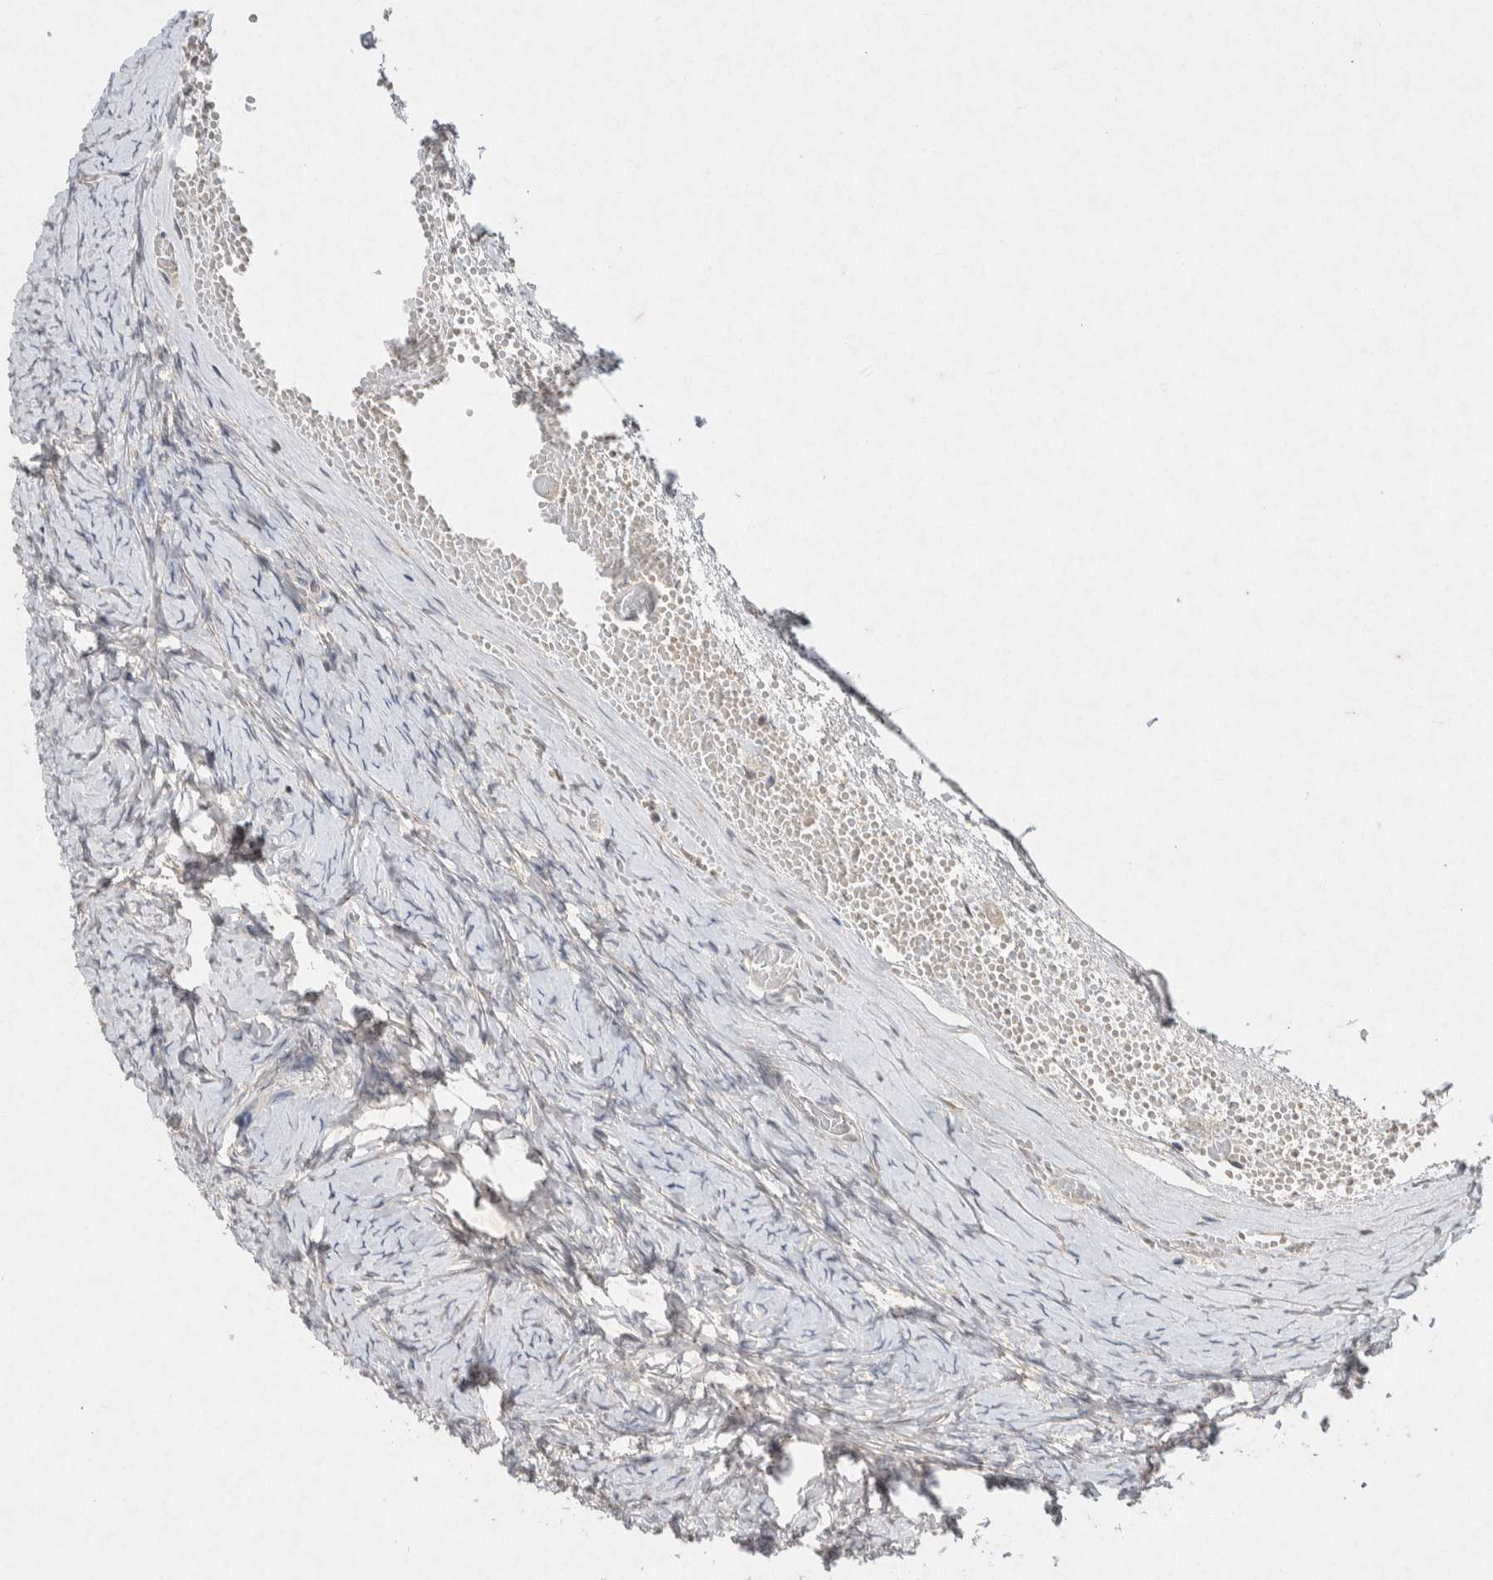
{"staining": {"intensity": "negative", "quantity": "none", "location": "none"}, "tissue": "ovary", "cell_type": "Follicle cells", "image_type": "normal", "snomed": [{"axis": "morphology", "description": "Normal tissue, NOS"}, {"axis": "topography", "description": "Ovary"}], "caption": "Follicle cells show no significant expression in normal ovary. The staining is performed using DAB brown chromogen with nuclei counter-stained in using hematoxylin.", "gene": "CMTM4", "patient": {"sex": "female", "age": 27}}